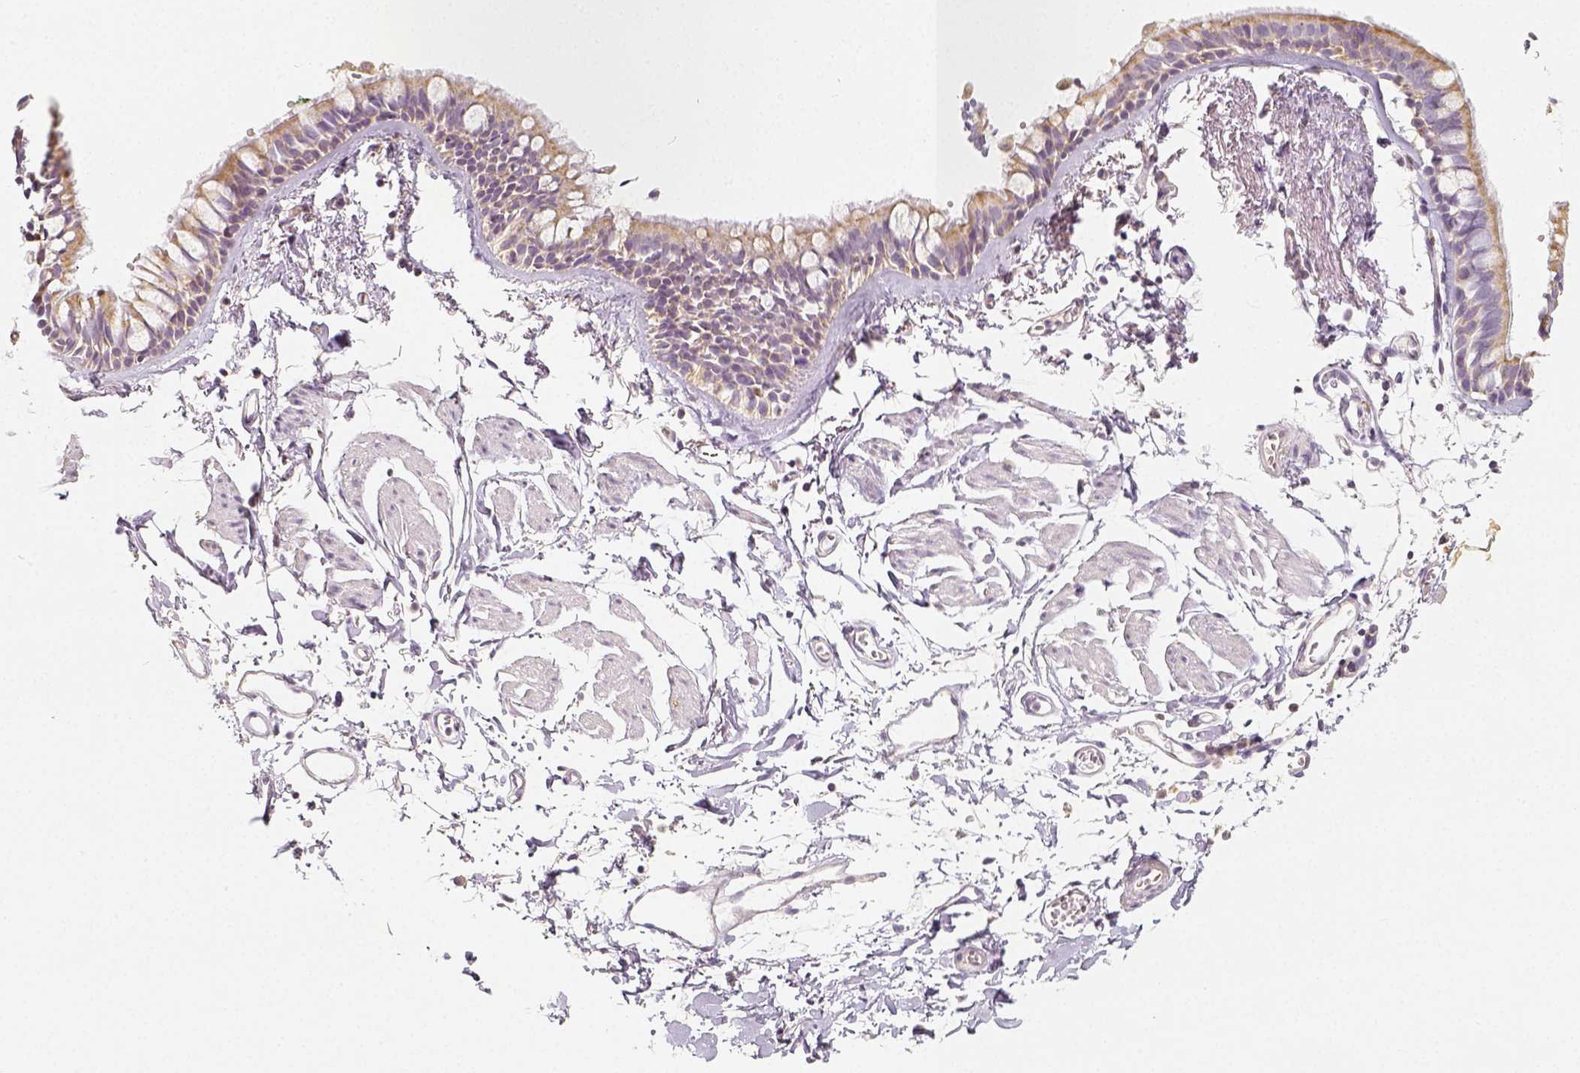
{"staining": {"intensity": "moderate", "quantity": "<25%", "location": "cytoplasmic/membranous"}, "tissue": "bronchus", "cell_type": "Respiratory epithelial cells", "image_type": "normal", "snomed": [{"axis": "morphology", "description": "Normal tissue, NOS"}, {"axis": "topography", "description": "Cartilage tissue"}, {"axis": "topography", "description": "Bronchus"}], "caption": "A micrograph of bronchus stained for a protein exhibits moderate cytoplasmic/membranous brown staining in respiratory epithelial cells.", "gene": "PGAM5", "patient": {"sex": "female", "age": 59}}